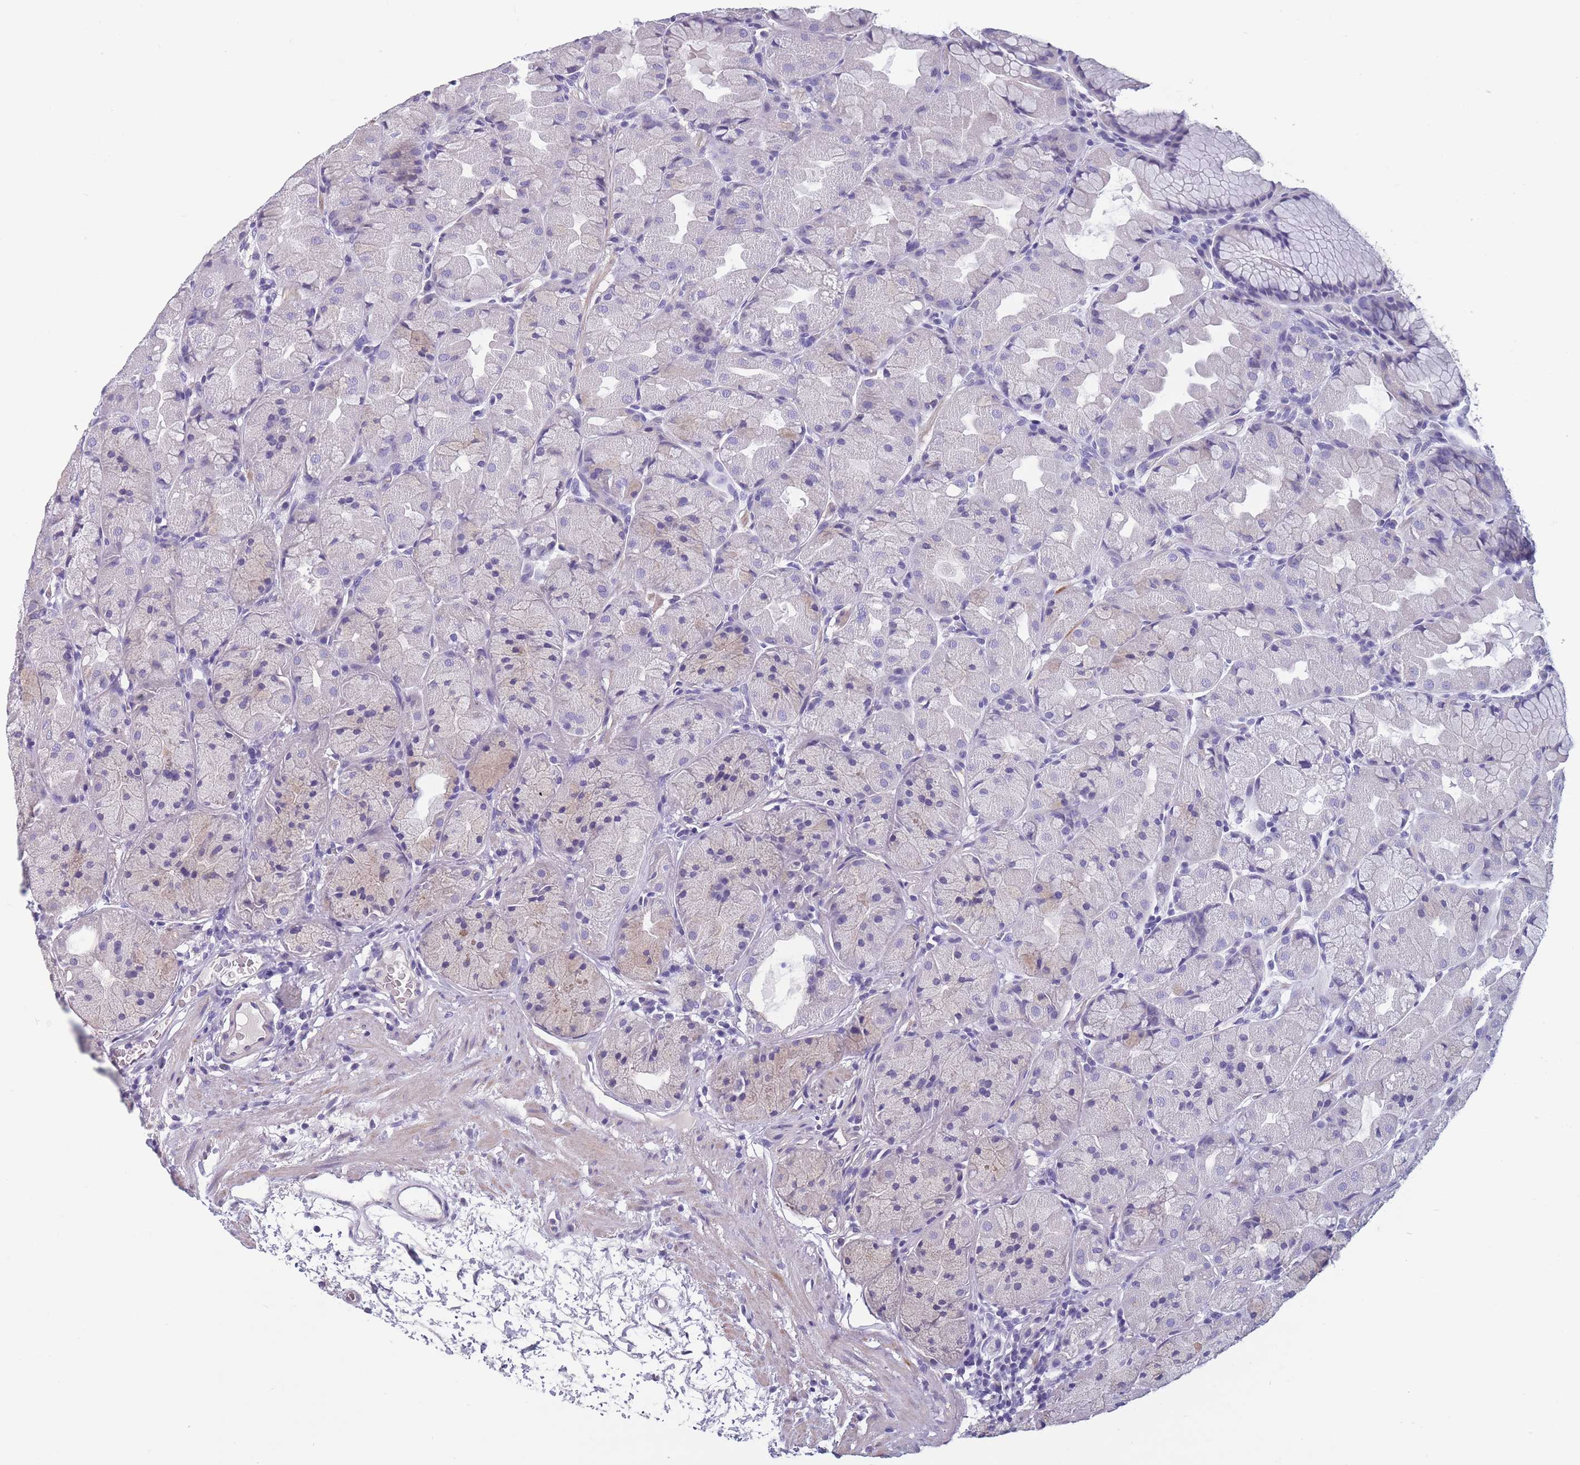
{"staining": {"intensity": "negative", "quantity": "none", "location": "none"}, "tissue": "stomach", "cell_type": "Glandular cells", "image_type": "normal", "snomed": [{"axis": "morphology", "description": "Normal tissue, NOS"}, {"axis": "topography", "description": "Stomach"}], "caption": "Immunohistochemistry micrograph of unremarkable stomach: human stomach stained with DAB reveals no significant protein staining in glandular cells. The staining was performed using DAB to visualize the protein expression in brown, while the nuclei were stained in blue with hematoxylin (Magnification: 20x).", "gene": "OR4C5", "patient": {"sex": "male", "age": 57}}